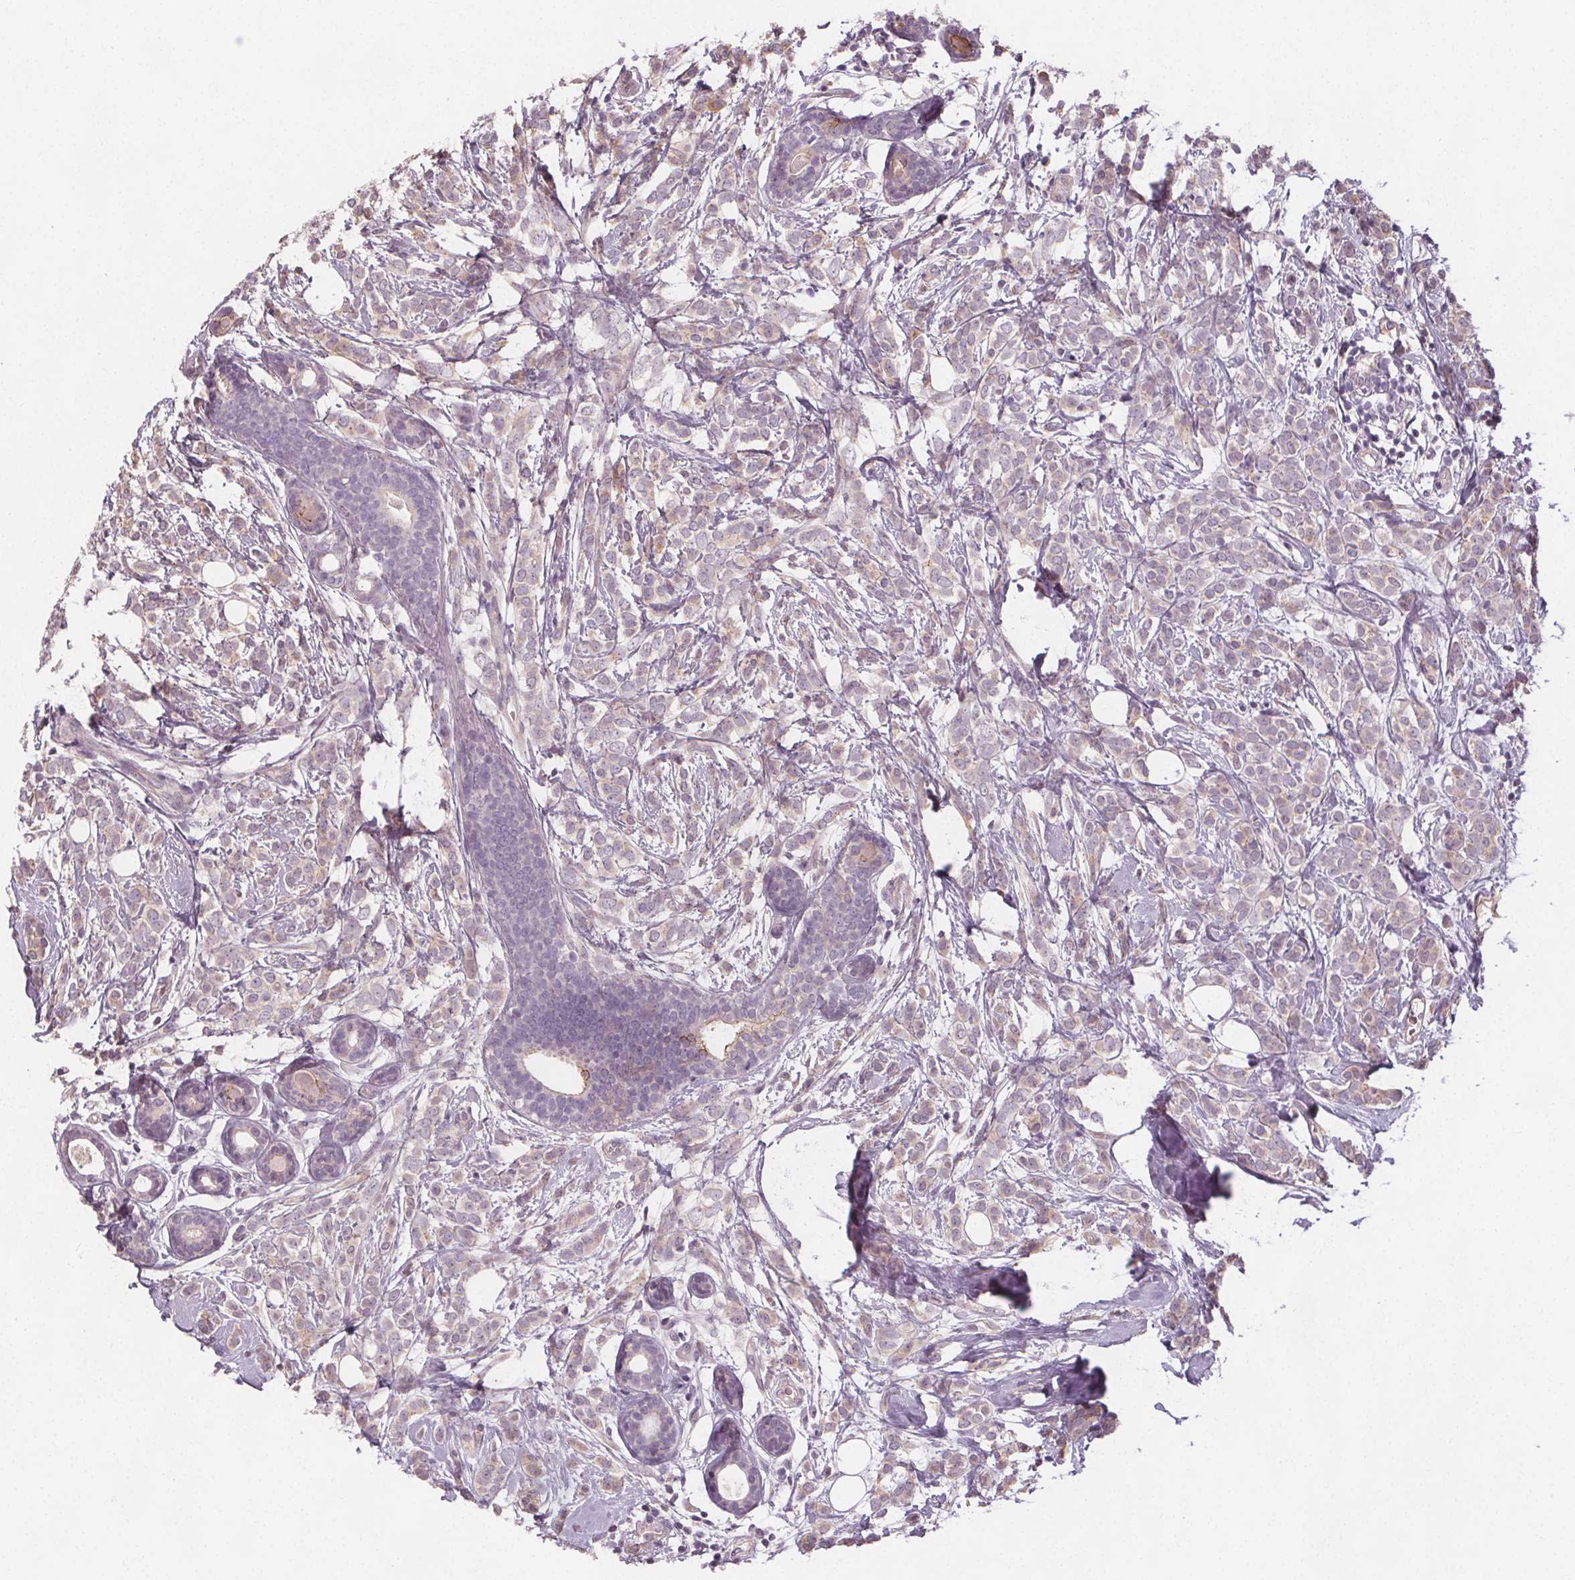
{"staining": {"intensity": "weak", "quantity": "<25%", "location": "cytoplasmic/membranous"}, "tissue": "breast cancer", "cell_type": "Tumor cells", "image_type": "cancer", "snomed": [{"axis": "morphology", "description": "Lobular carcinoma"}, {"axis": "topography", "description": "Breast"}], "caption": "This is a histopathology image of immunohistochemistry staining of breast cancer (lobular carcinoma), which shows no staining in tumor cells. (DAB (3,3'-diaminobenzidine) immunohistochemistry (IHC) visualized using brightfield microscopy, high magnification).", "gene": "VNN1", "patient": {"sex": "female", "age": 49}}